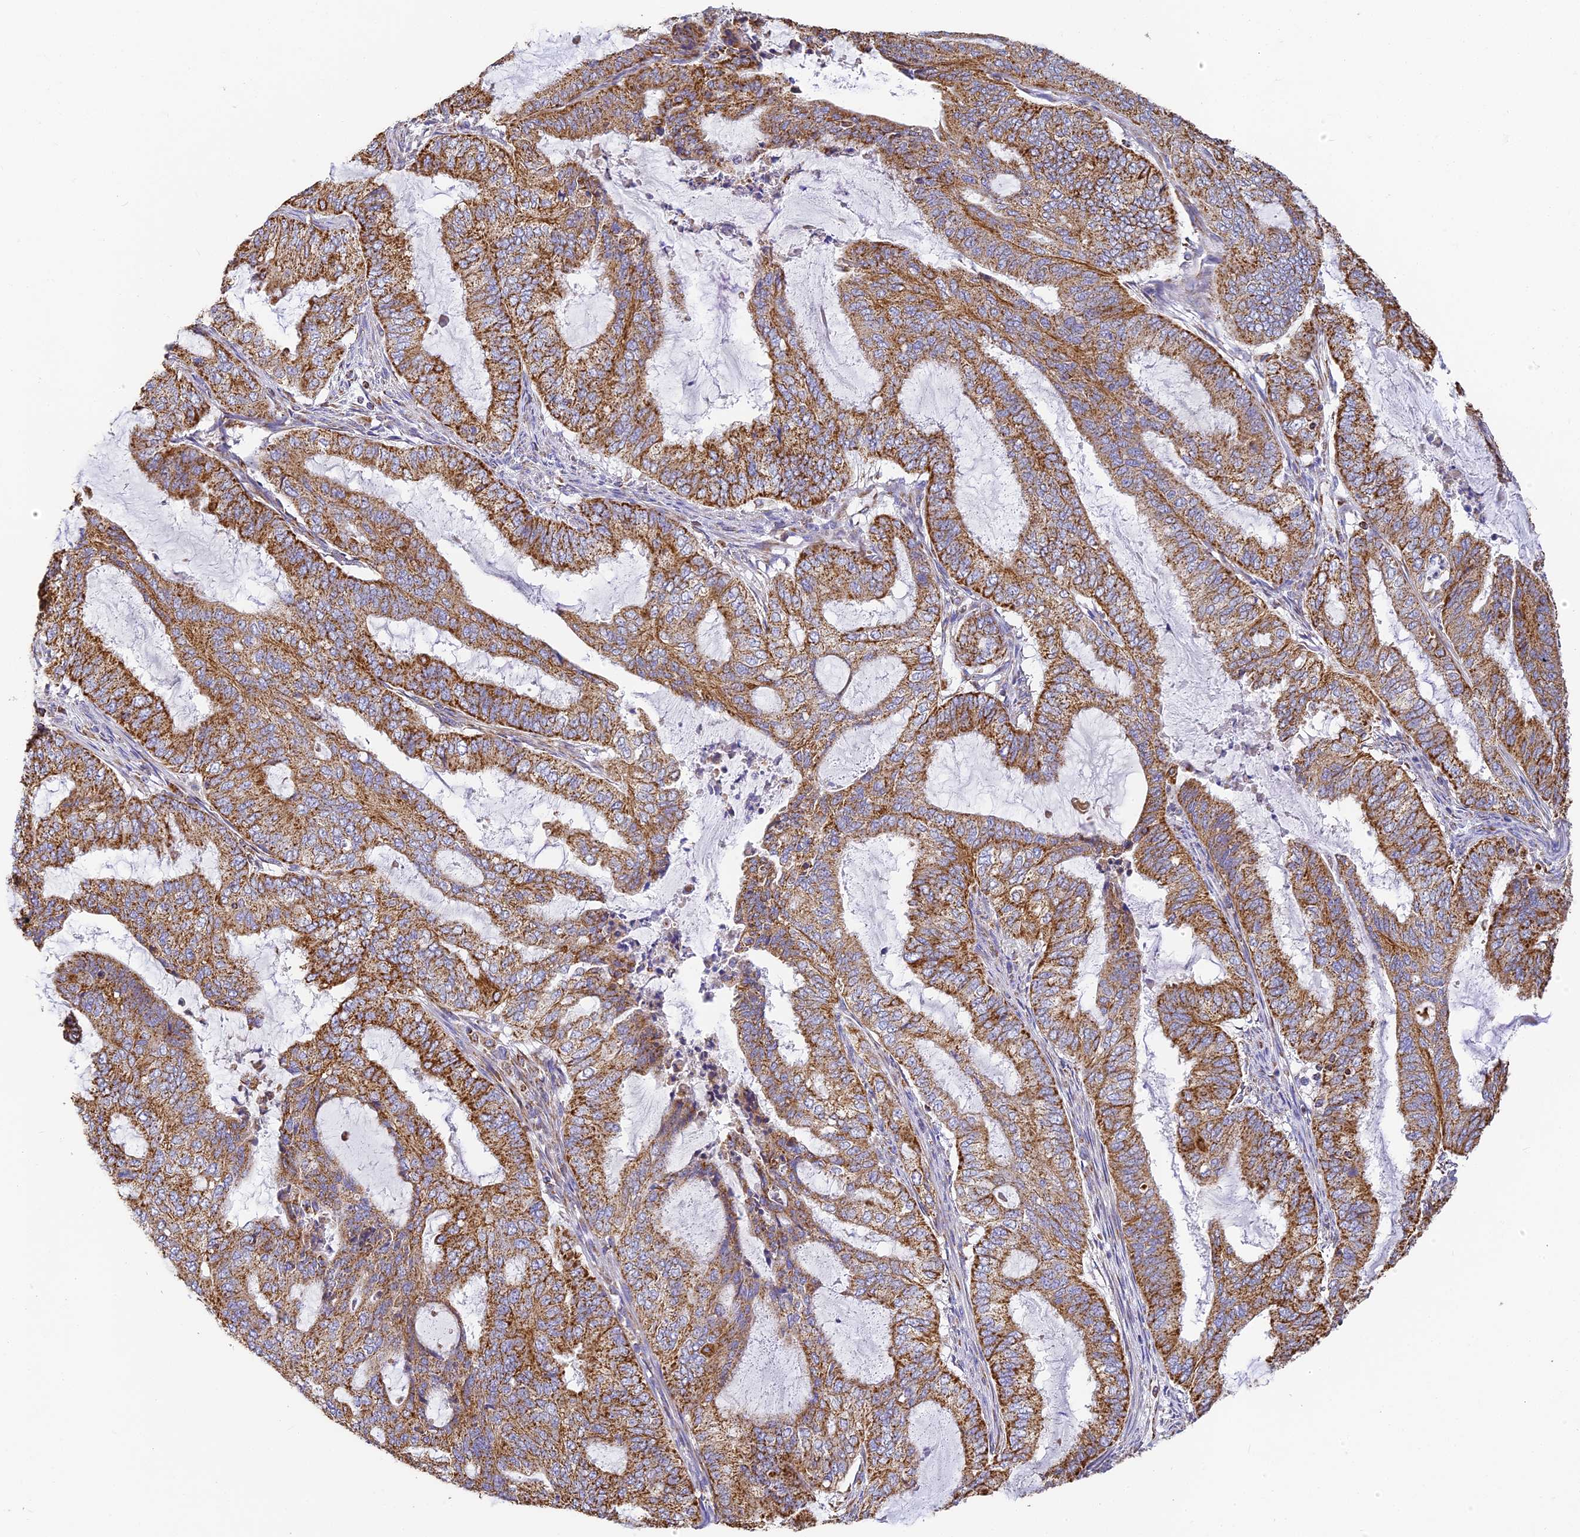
{"staining": {"intensity": "strong", "quantity": ">75%", "location": "cytoplasmic/membranous"}, "tissue": "endometrial cancer", "cell_type": "Tumor cells", "image_type": "cancer", "snomed": [{"axis": "morphology", "description": "Adenocarcinoma, NOS"}, {"axis": "topography", "description": "Endometrium"}], "caption": "Immunohistochemistry (IHC) histopathology image of adenocarcinoma (endometrial) stained for a protein (brown), which reveals high levels of strong cytoplasmic/membranous expression in approximately >75% of tumor cells.", "gene": "COX6C", "patient": {"sex": "female", "age": 51}}